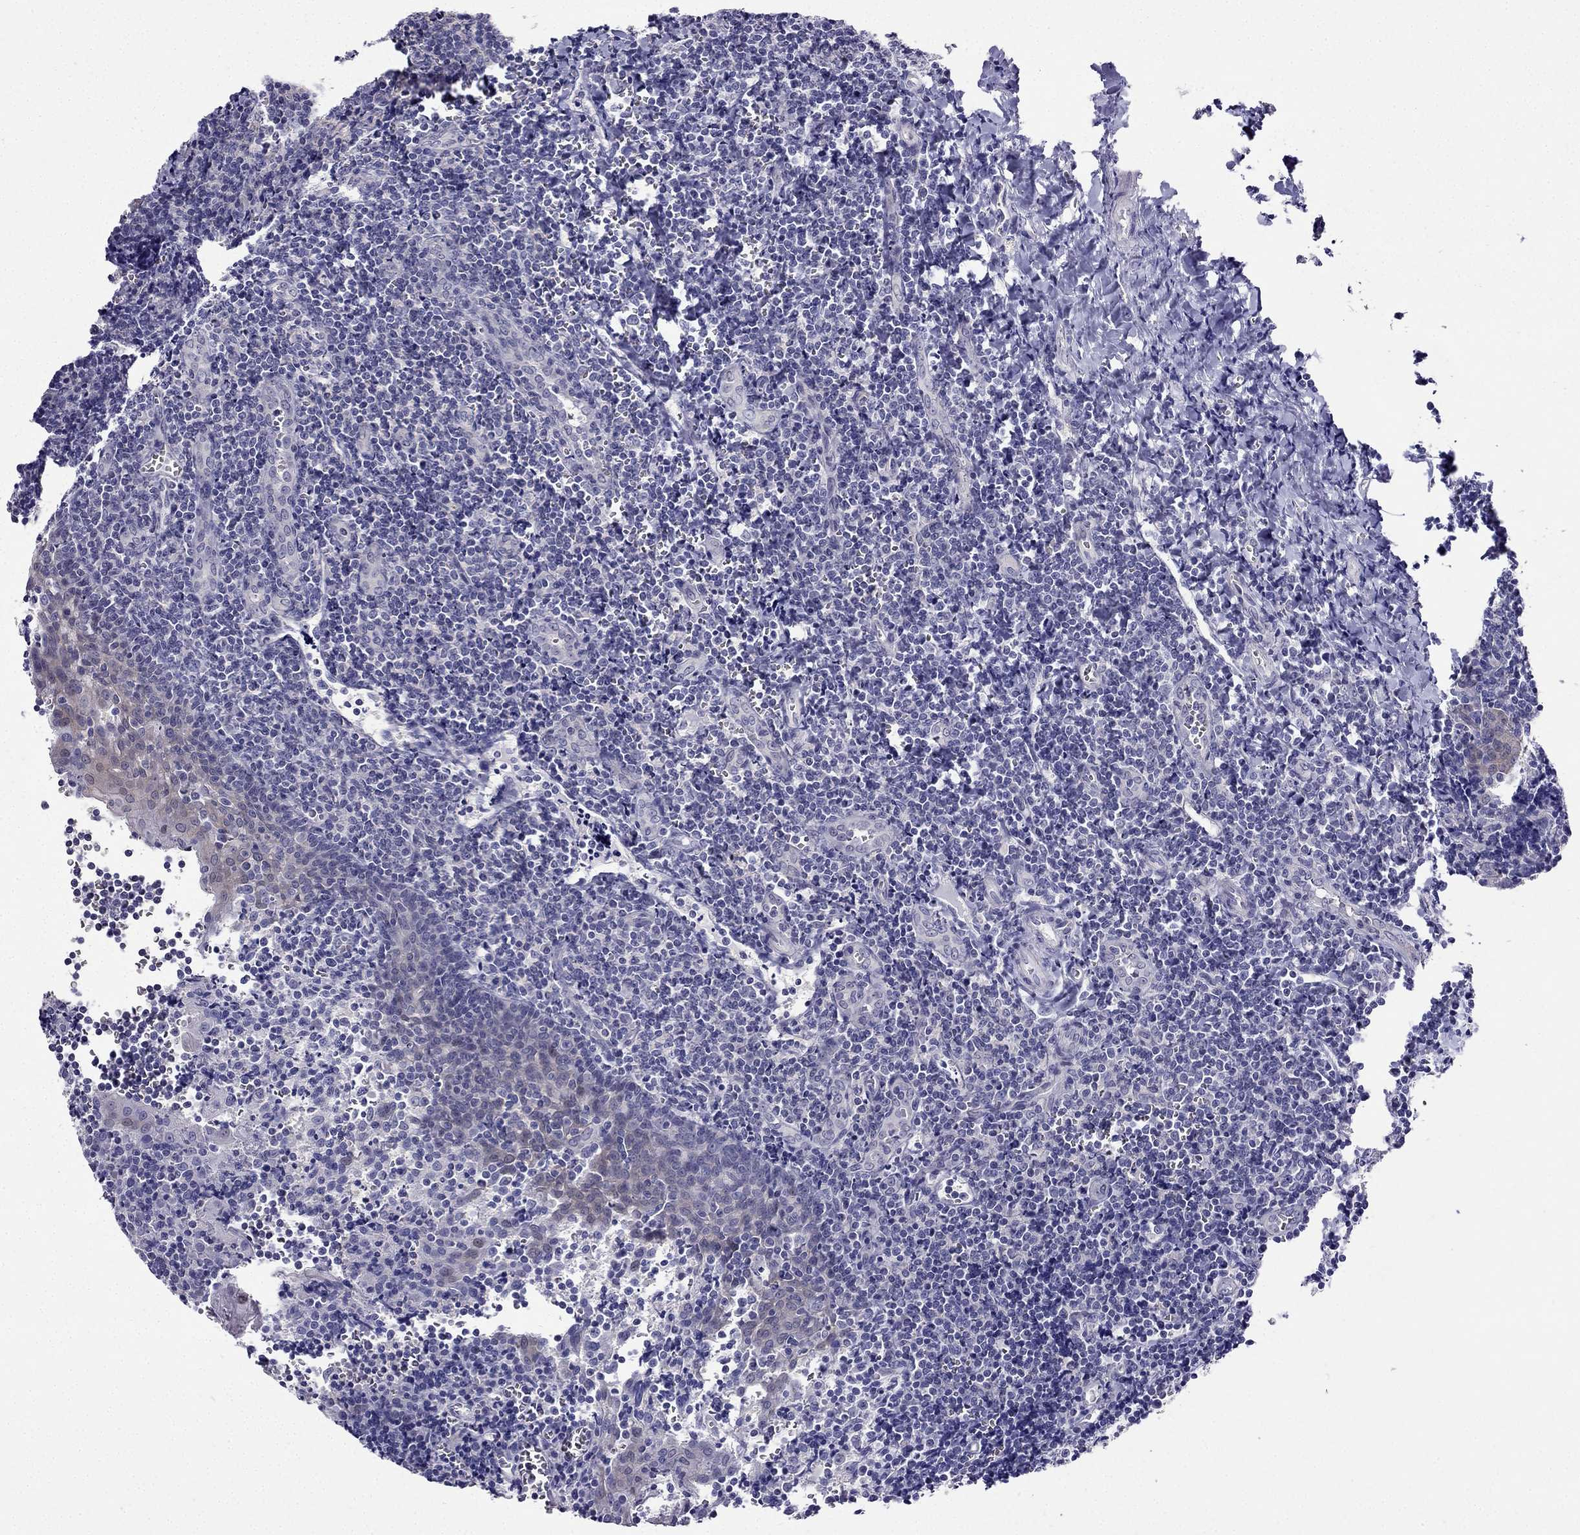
{"staining": {"intensity": "negative", "quantity": "none", "location": "none"}, "tissue": "tonsil", "cell_type": "Germinal center cells", "image_type": "normal", "snomed": [{"axis": "morphology", "description": "Normal tissue, NOS"}, {"axis": "morphology", "description": "Inflammation, NOS"}, {"axis": "topography", "description": "Tonsil"}], "caption": "Protein analysis of benign tonsil shows no significant expression in germinal center cells.", "gene": "KCNJ10", "patient": {"sex": "female", "age": 31}}